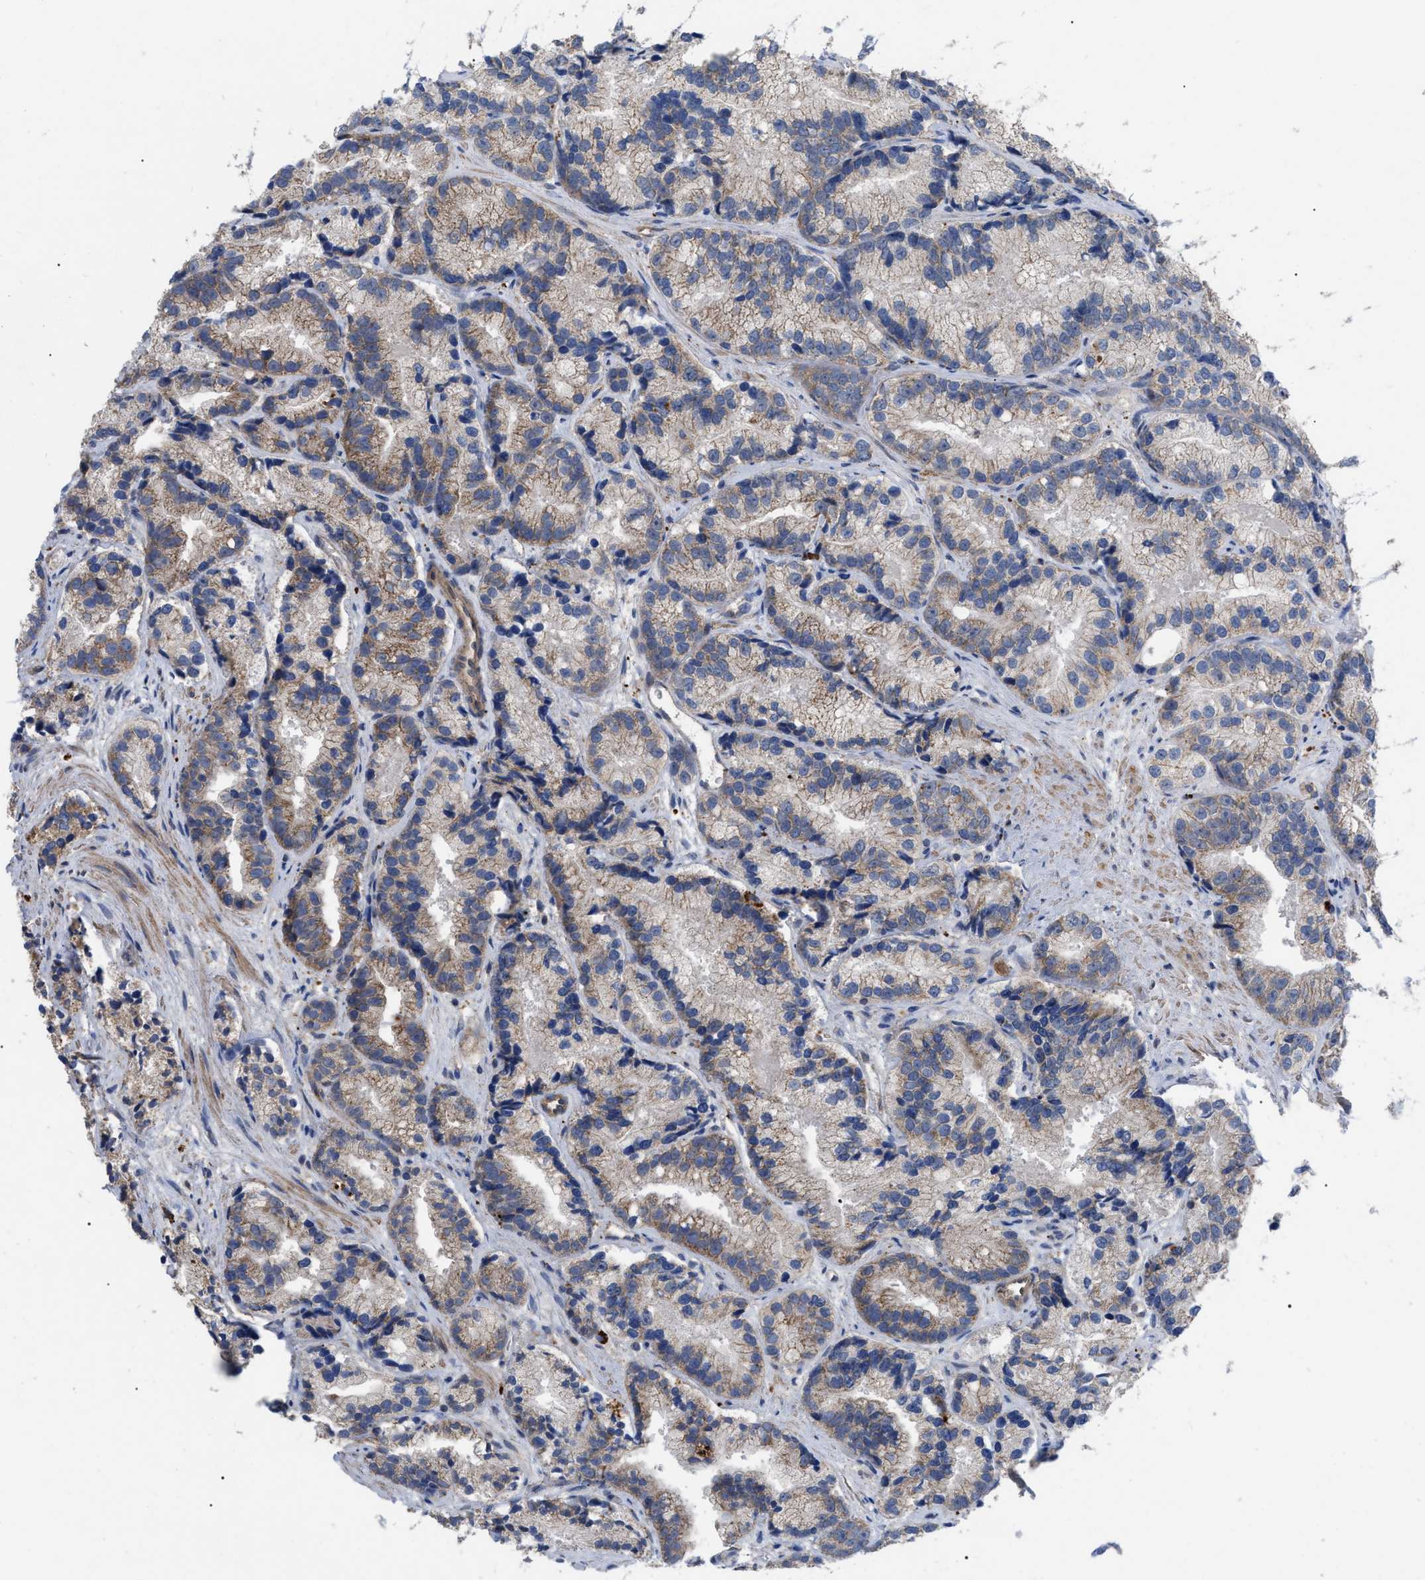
{"staining": {"intensity": "weak", "quantity": "25%-75%", "location": "cytoplasmic/membranous"}, "tissue": "prostate cancer", "cell_type": "Tumor cells", "image_type": "cancer", "snomed": [{"axis": "morphology", "description": "Adenocarcinoma, Low grade"}, {"axis": "topography", "description": "Prostate"}], "caption": "Adenocarcinoma (low-grade) (prostate) stained with immunohistochemistry reveals weak cytoplasmic/membranous positivity in about 25%-75% of tumor cells. The protein of interest is stained brown, and the nuclei are stained in blue (DAB (3,3'-diaminobenzidine) IHC with brightfield microscopy, high magnification).", "gene": "FAM171A2", "patient": {"sex": "male", "age": 89}}